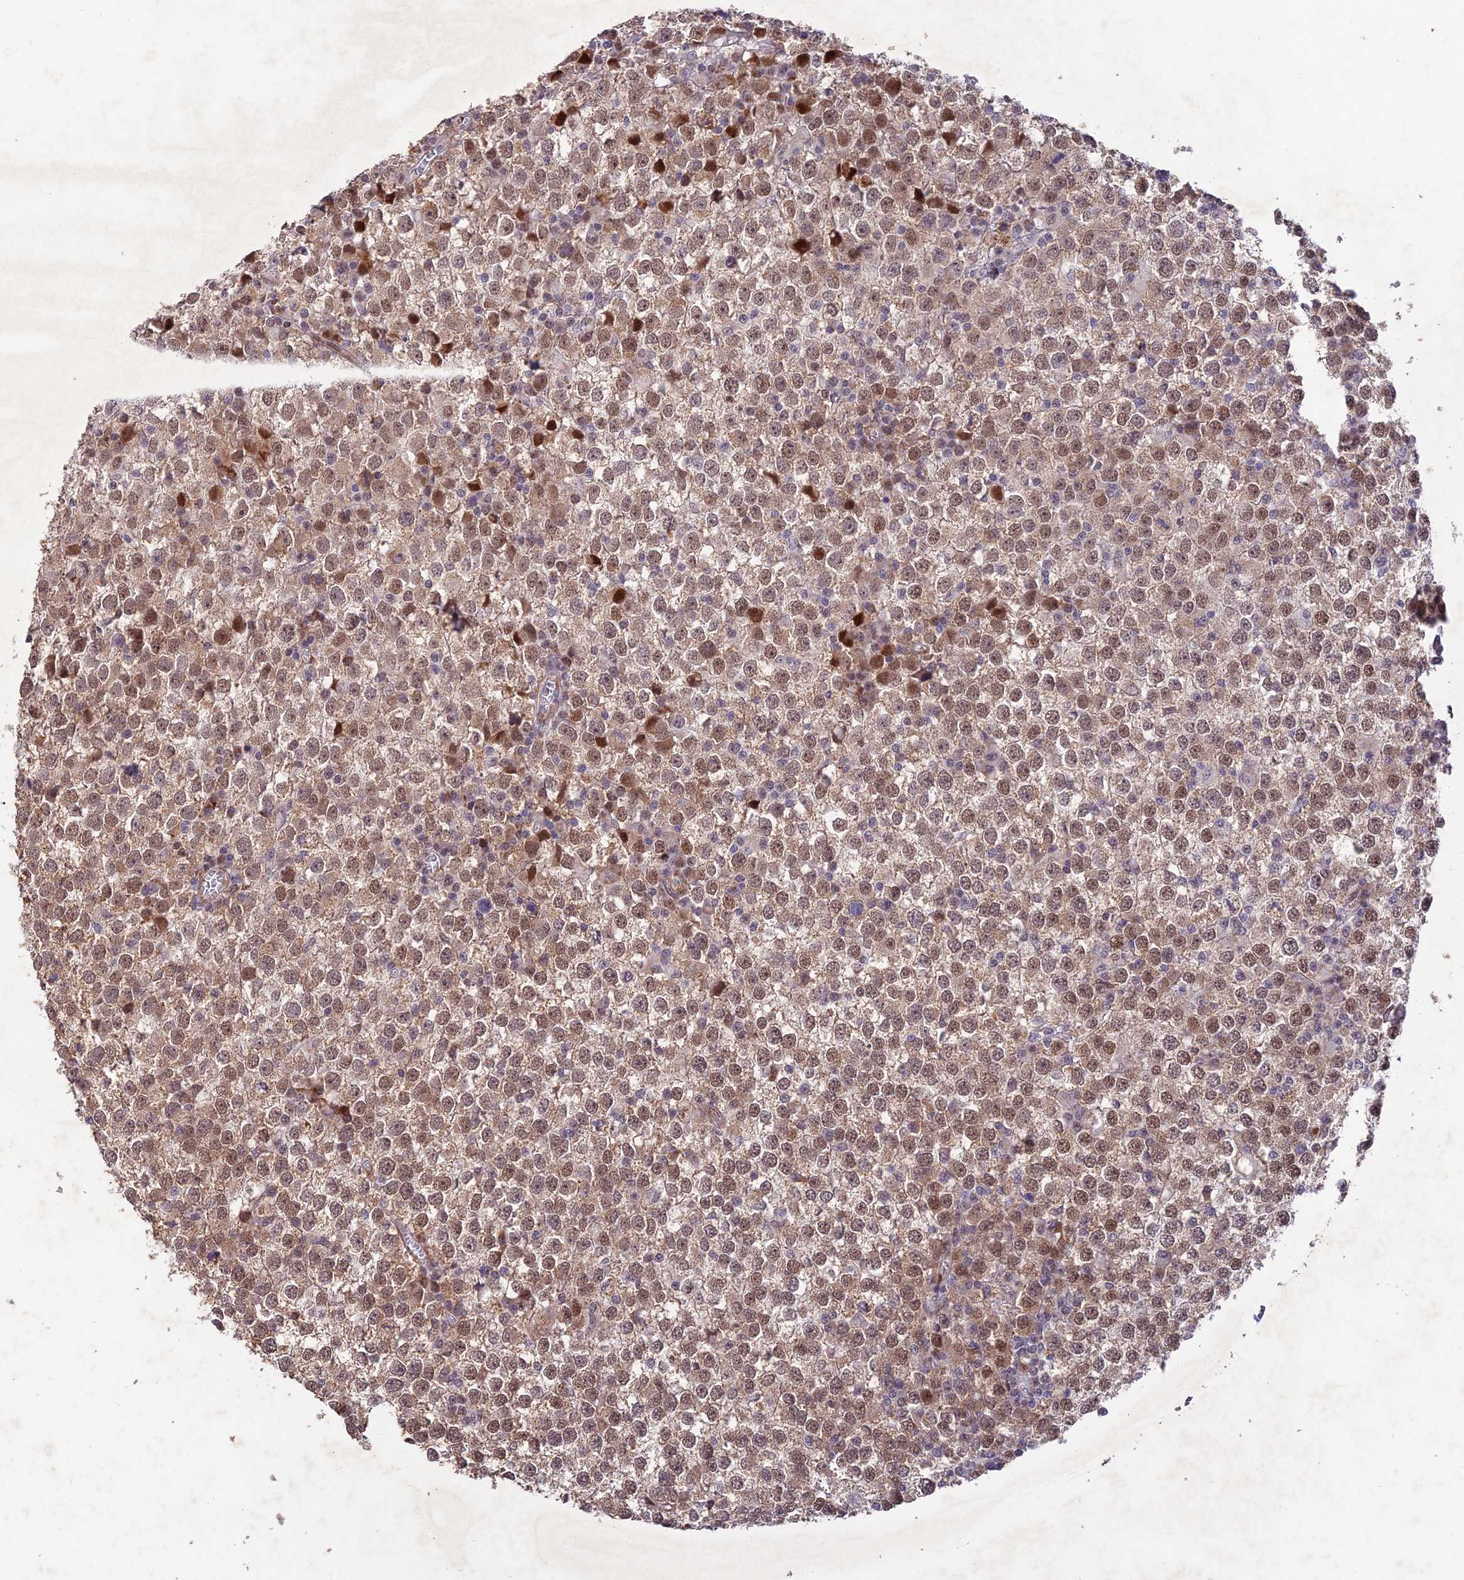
{"staining": {"intensity": "moderate", "quantity": ">75%", "location": "cytoplasmic/membranous,nuclear"}, "tissue": "testis cancer", "cell_type": "Tumor cells", "image_type": "cancer", "snomed": [{"axis": "morphology", "description": "Seminoma, NOS"}, {"axis": "topography", "description": "Testis"}], "caption": "Immunohistochemical staining of human testis cancer (seminoma) displays medium levels of moderate cytoplasmic/membranous and nuclear protein staining in about >75% of tumor cells.", "gene": "WDR55", "patient": {"sex": "male", "age": 65}}